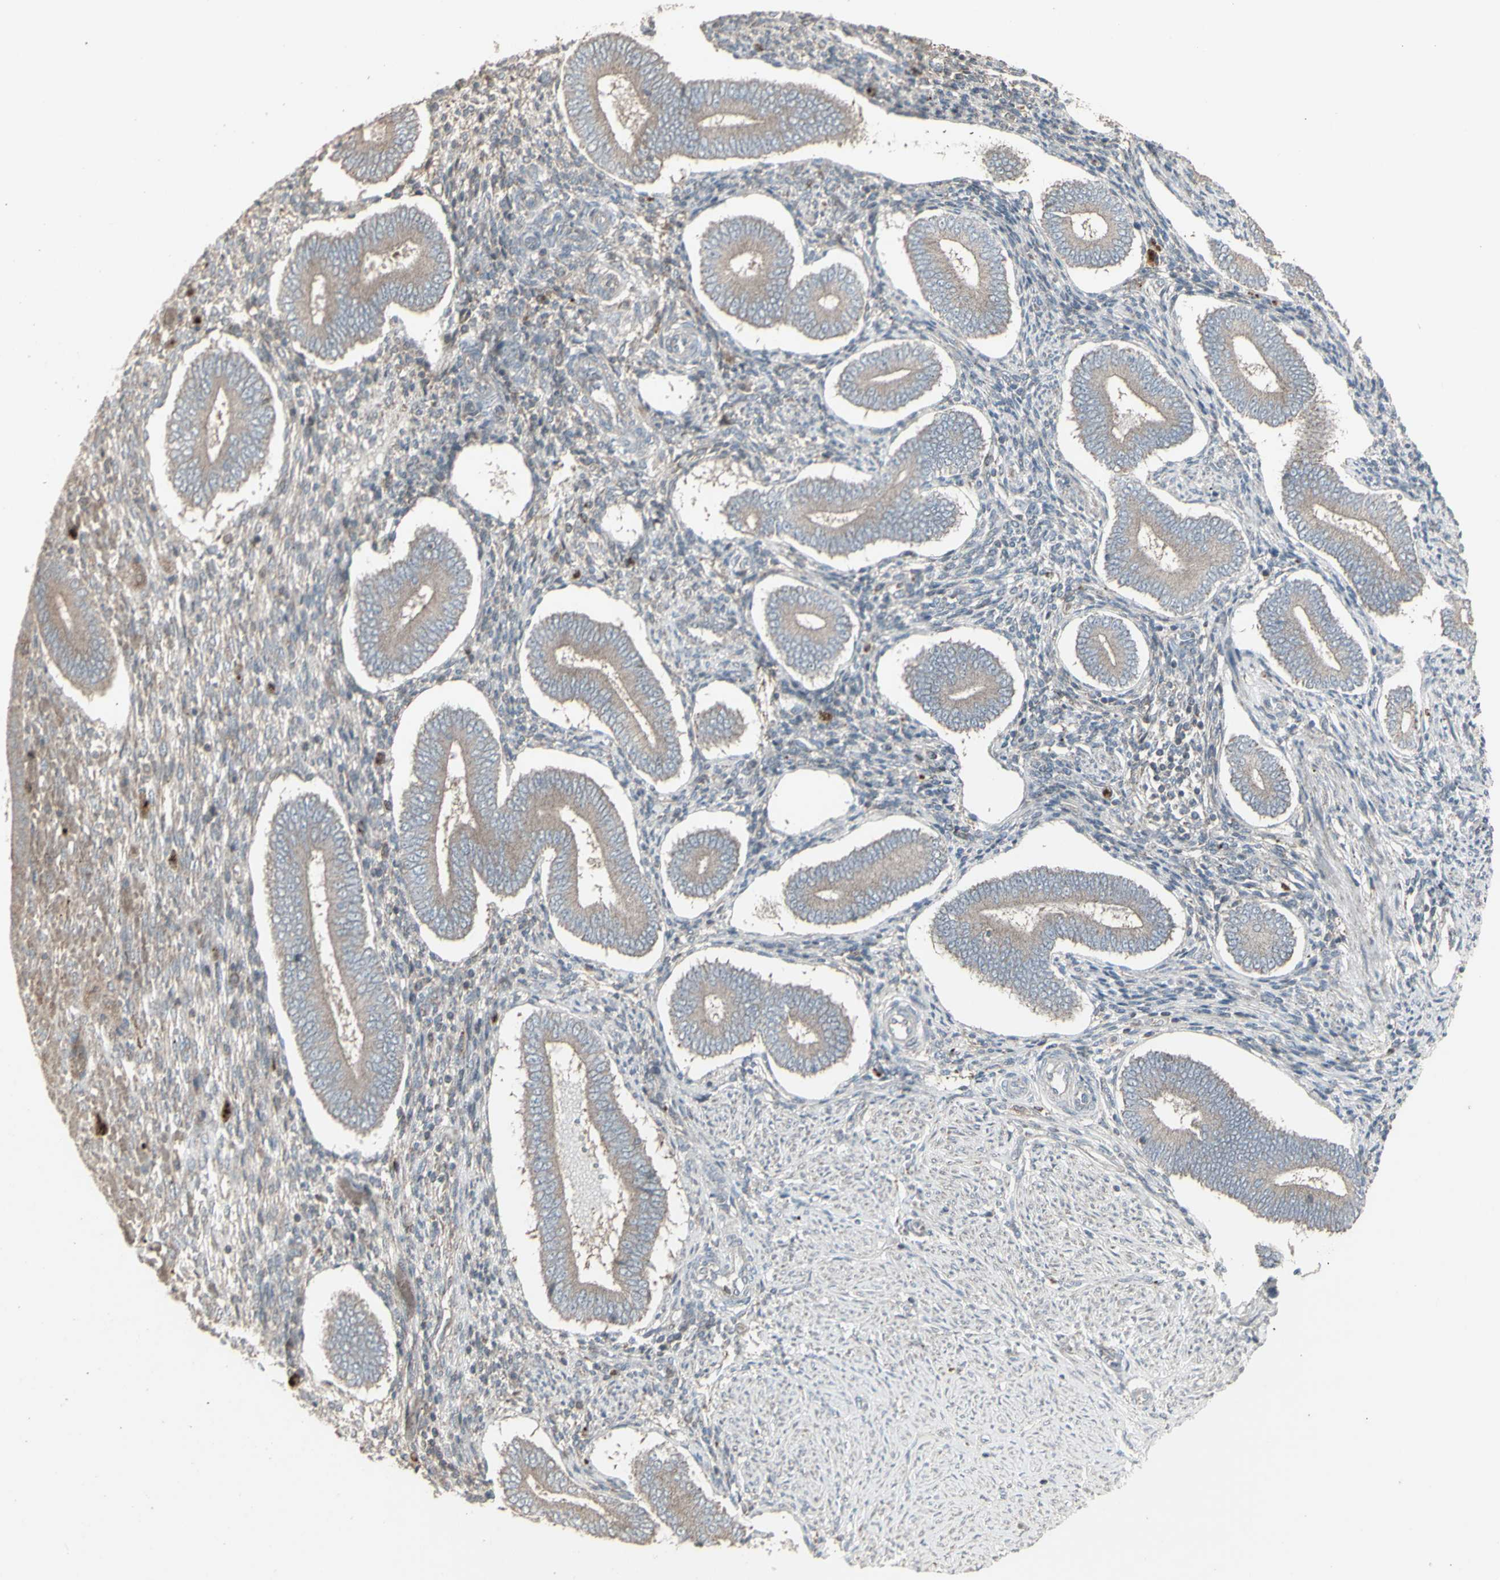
{"staining": {"intensity": "weak", "quantity": ">75%", "location": "cytoplasmic/membranous"}, "tissue": "endometrium", "cell_type": "Cells in endometrial stroma", "image_type": "normal", "snomed": [{"axis": "morphology", "description": "Normal tissue, NOS"}, {"axis": "topography", "description": "Endometrium"}], "caption": "Protein expression analysis of normal endometrium demonstrates weak cytoplasmic/membranous positivity in about >75% of cells in endometrial stroma. The protein is stained brown, and the nuclei are stained in blue (DAB IHC with brightfield microscopy, high magnification).", "gene": "RNASEL", "patient": {"sex": "female", "age": 42}}